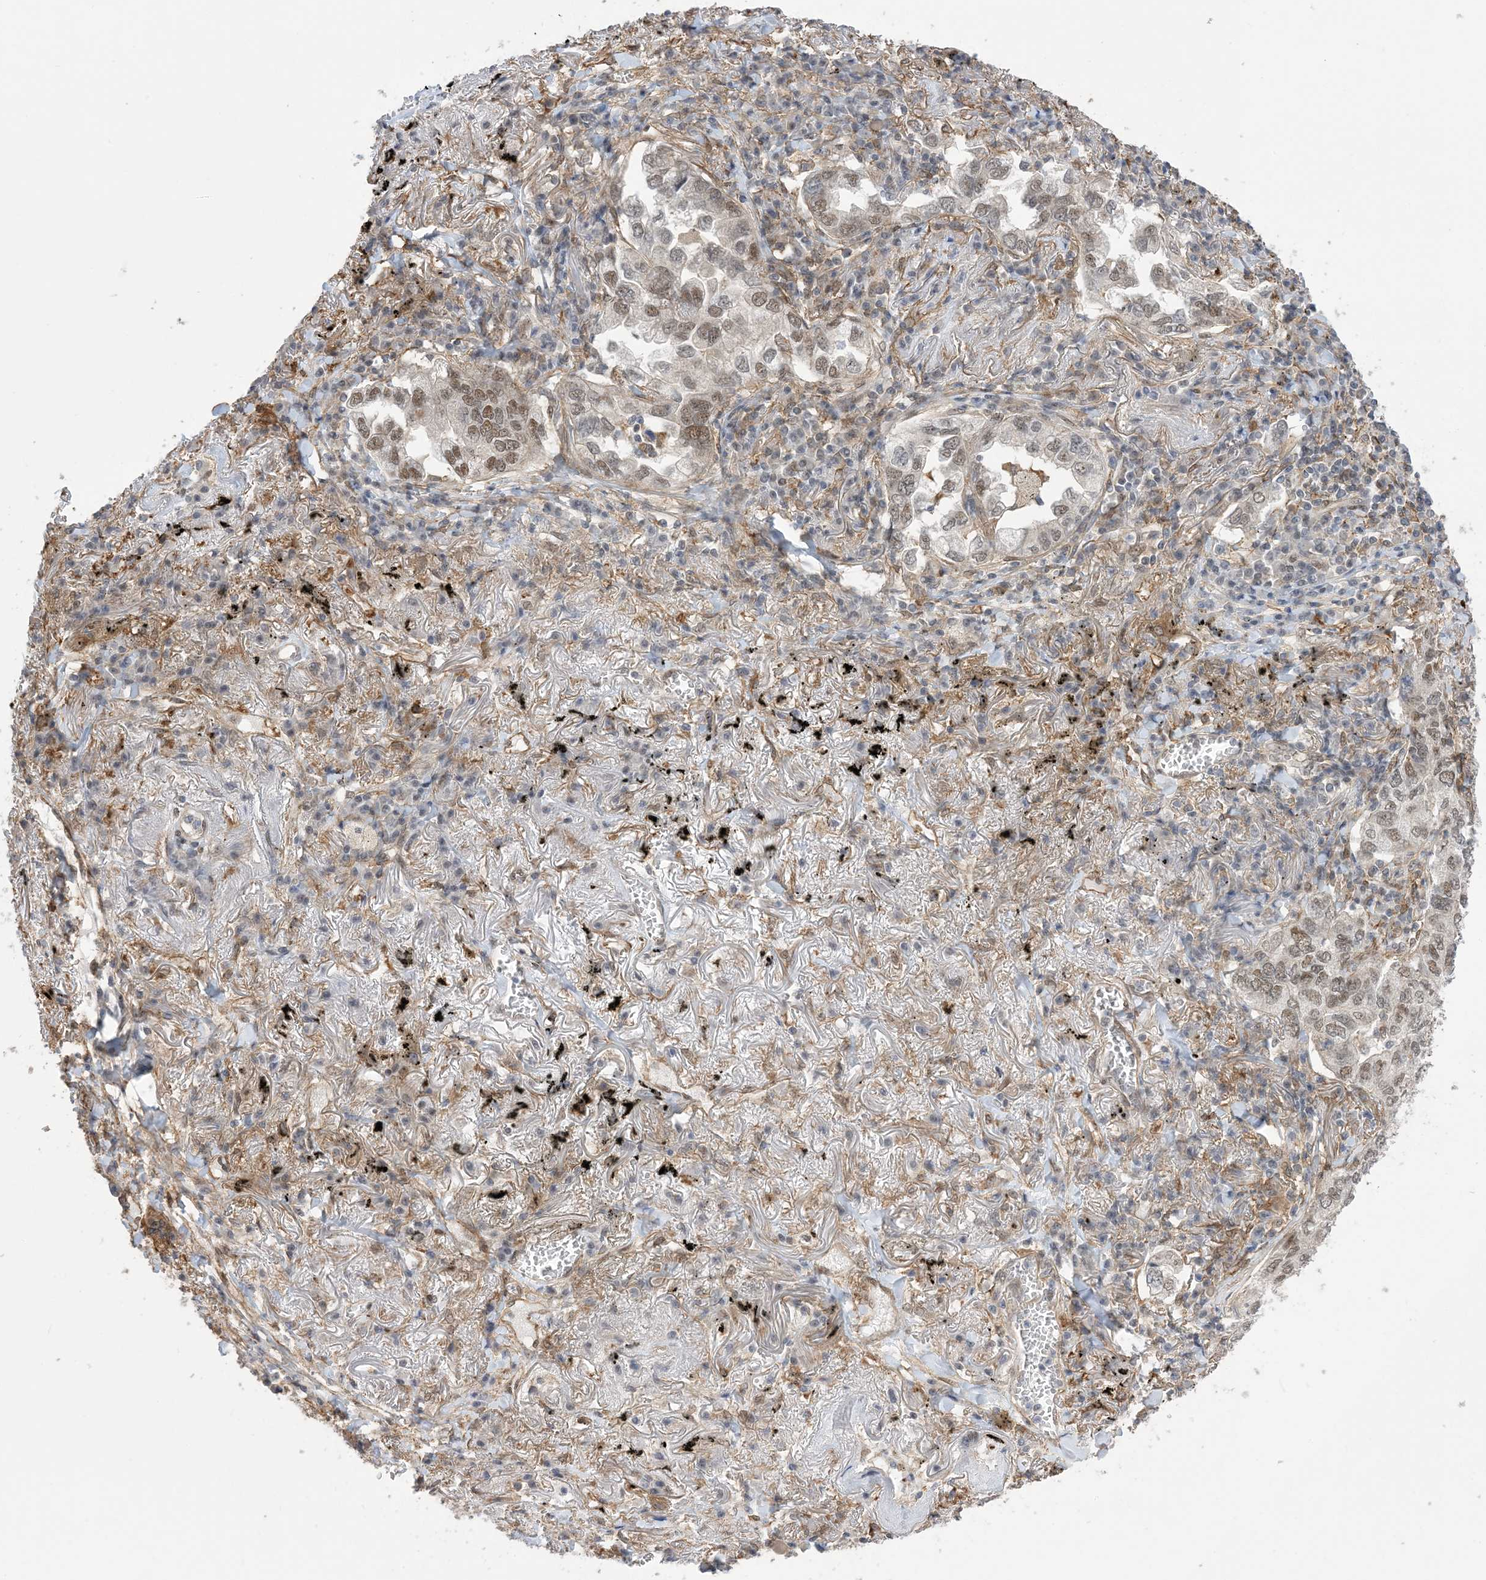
{"staining": {"intensity": "moderate", "quantity": ">75%", "location": "nuclear"}, "tissue": "lung cancer", "cell_type": "Tumor cells", "image_type": "cancer", "snomed": [{"axis": "morphology", "description": "Adenocarcinoma, NOS"}, {"axis": "topography", "description": "Lung"}], "caption": "Immunohistochemical staining of adenocarcinoma (lung) demonstrates medium levels of moderate nuclear expression in approximately >75% of tumor cells.", "gene": "ZNF8", "patient": {"sex": "male", "age": 65}}